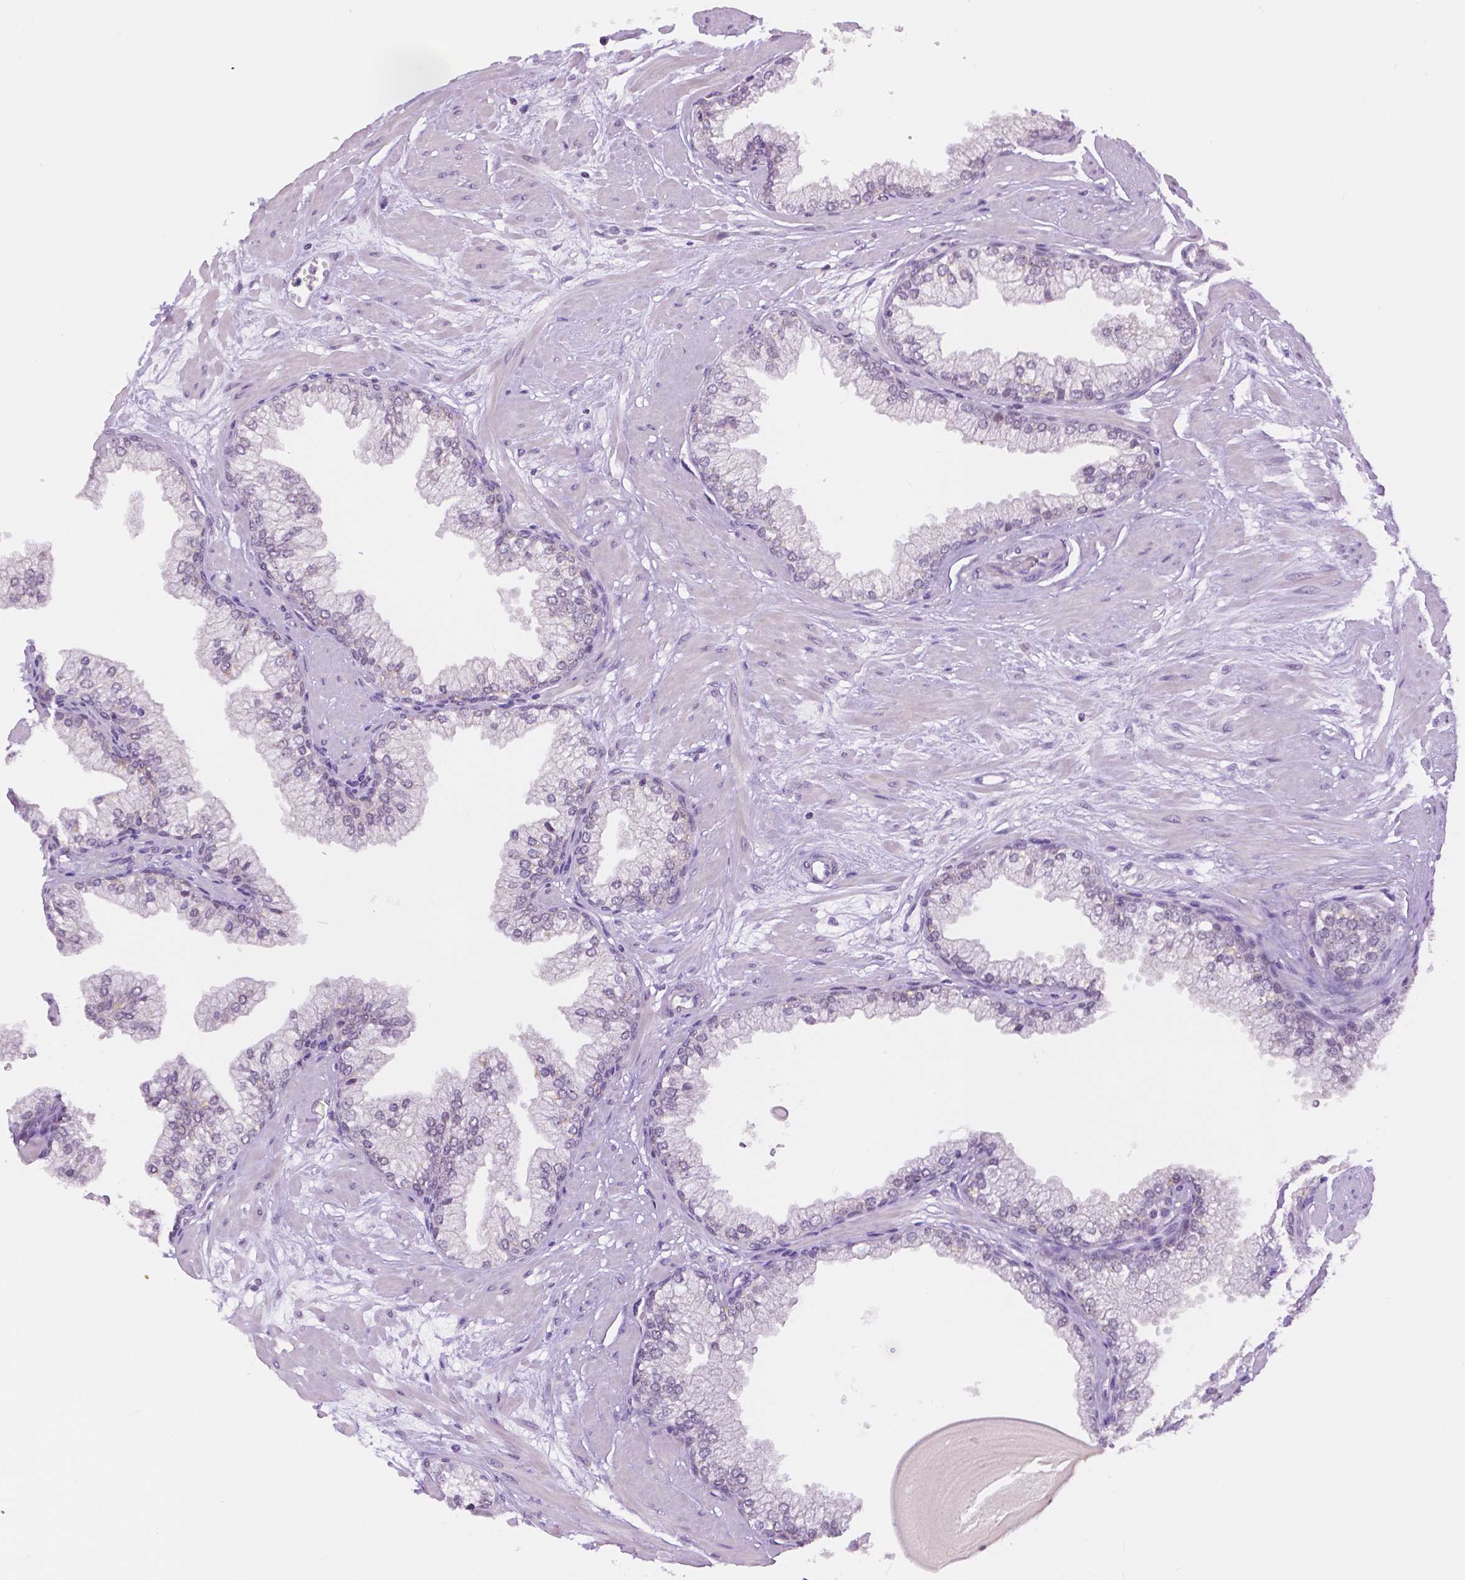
{"staining": {"intensity": "negative", "quantity": "none", "location": "none"}, "tissue": "prostate", "cell_type": "Glandular cells", "image_type": "normal", "snomed": [{"axis": "morphology", "description": "Normal tissue, NOS"}, {"axis": "topography", "description": "Prostate"}, {"axis": "topography", "description": "Peripheral nerve tissue"}], "caption": "Immunohistochemical staining of unremarkable human prostate demonstrates no significant expression in glandular cells.", "gene": "NHP2", "patient": {"sex": "male", "age": 61}}